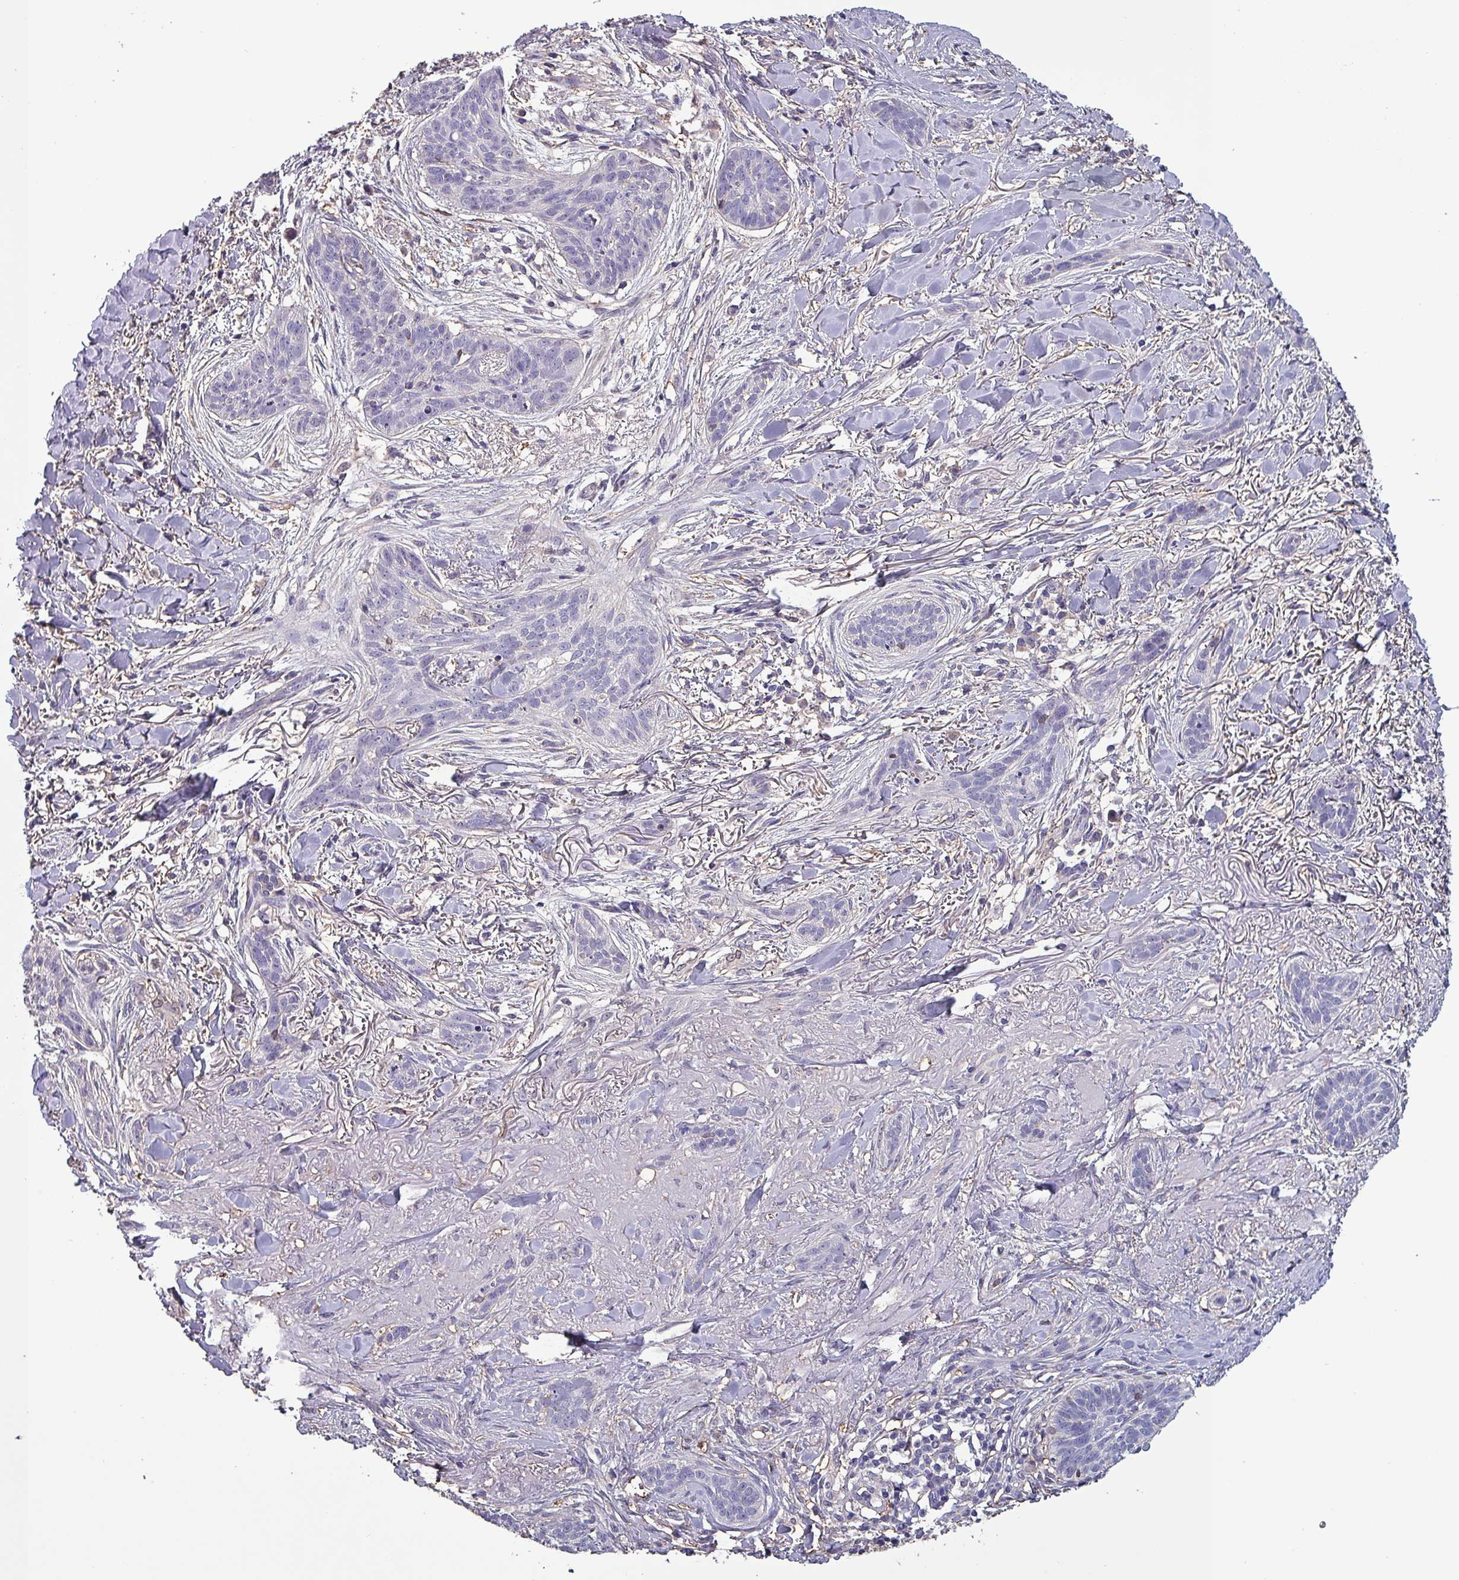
{"staining": {"intensity": "negative", "quantity": "none", "location": "none"}, "tissue": "skin cancer", "cell_type": "Tumor cells", "image_type": "cancer", "snomed": [{"axis": "morphology", "description": "Basal cell carcinoma"}, {"axis": "topography", "description": "Skin"}], "caption": "A high-resolution histopathology image shows IHC staining of skin basal cell carcinoma, which reveals no significant staining in tumor cells.", "gene": "HTRA4", "patient": {"sex": "male", "age": 52}}